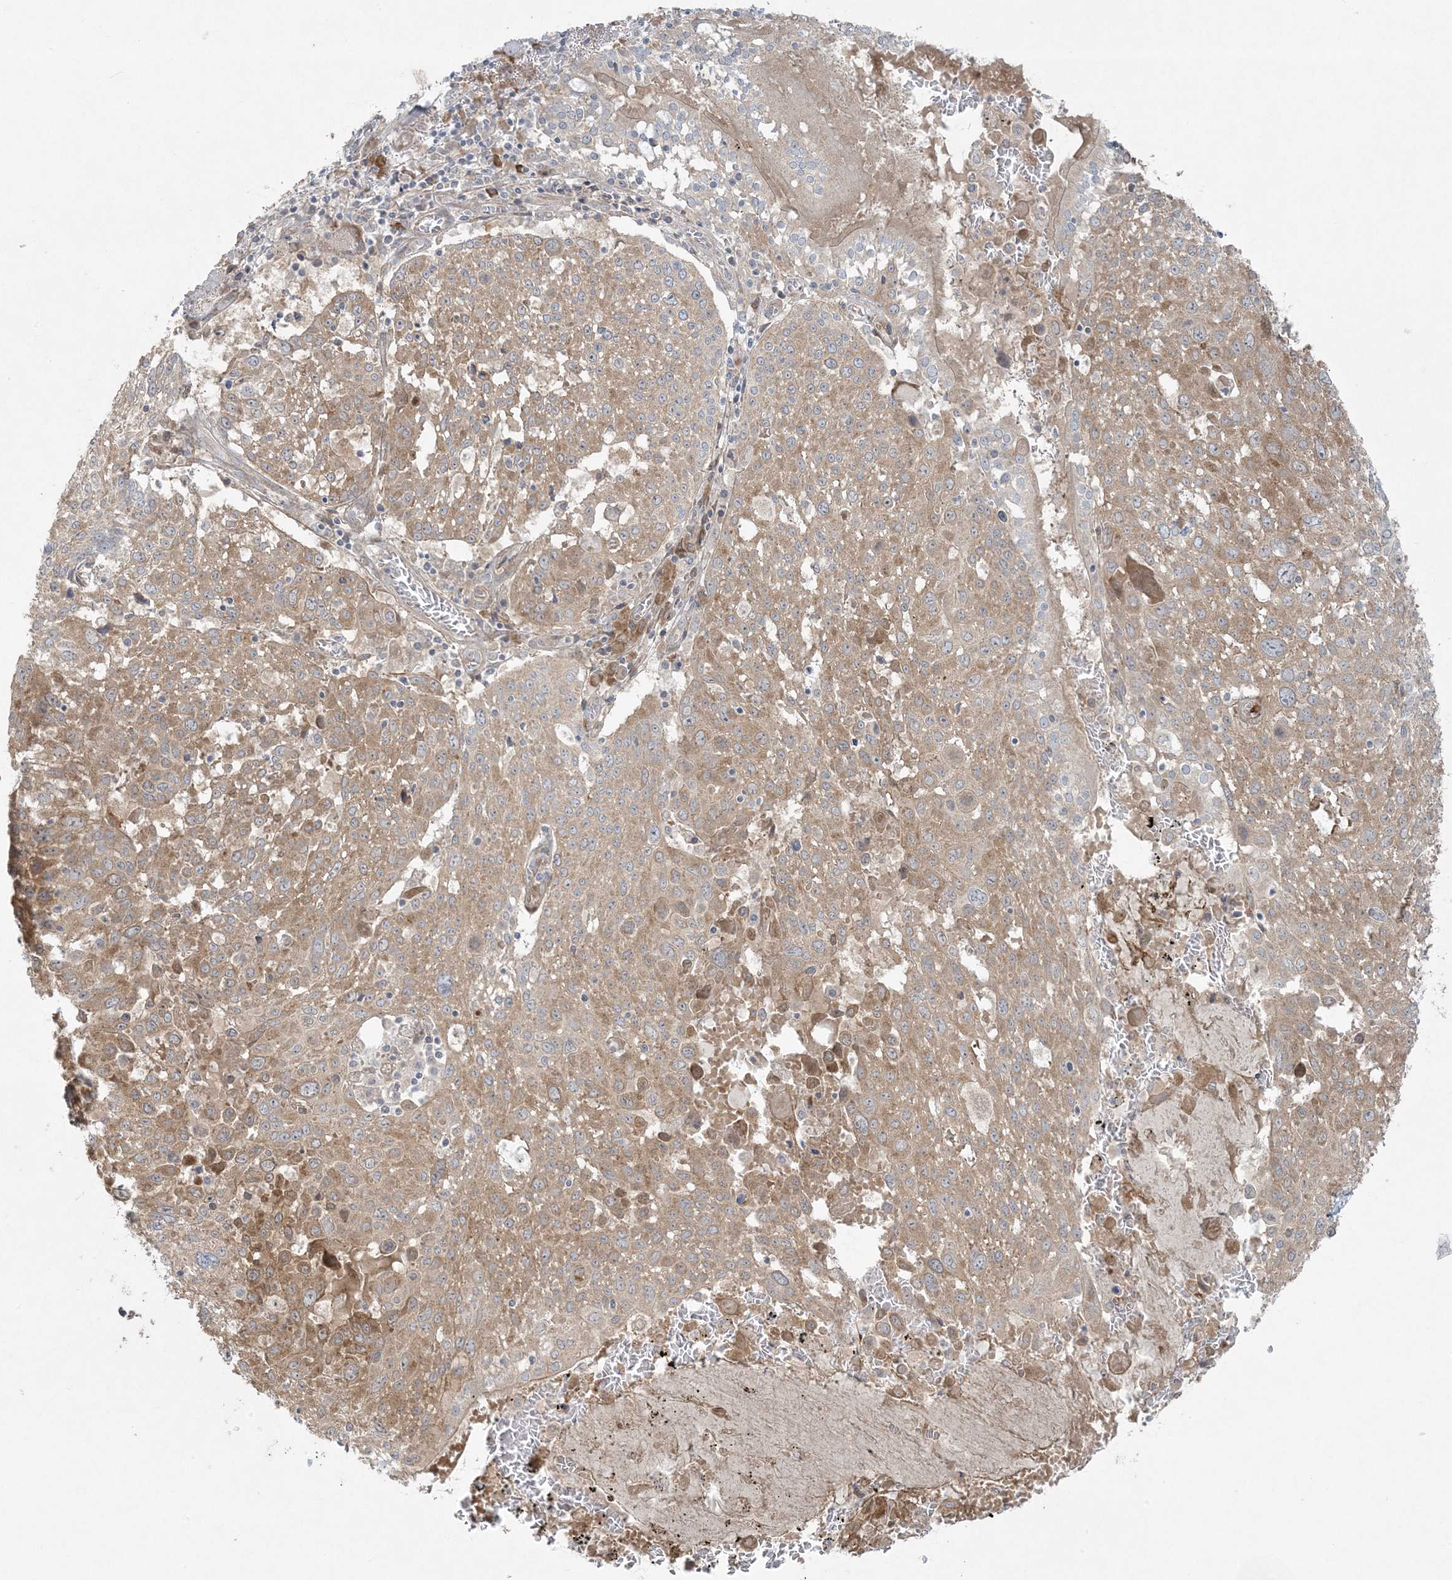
{"staining": {"intensity": "moderate", "quantity": ">75%", "location": "cytoplasmic/membranous"}, "tissue": "lung cancer", "cell_type": "Tumor cells", "image_type": "cancer", "snomed": [{"axis": "morphology", "description": "Squamous cell carcinoma, NOS"}, {"axis": "topography", "description": "Lung"}], "caption": "DAB (3,3'-diaminobenzidine) immunohistochemical staining of lung cancer (squamous cell carcinoma) exhibits moderate cytoplasmic/membranous protein positivity in about >75% of tumor cells. The staining was performed using DAB, with brown indicating positive protein expression. Nuclei are stained blue with hematoxylin.", "gene": "ZNF263", "patient": {"sex": "male", "age": 65}}